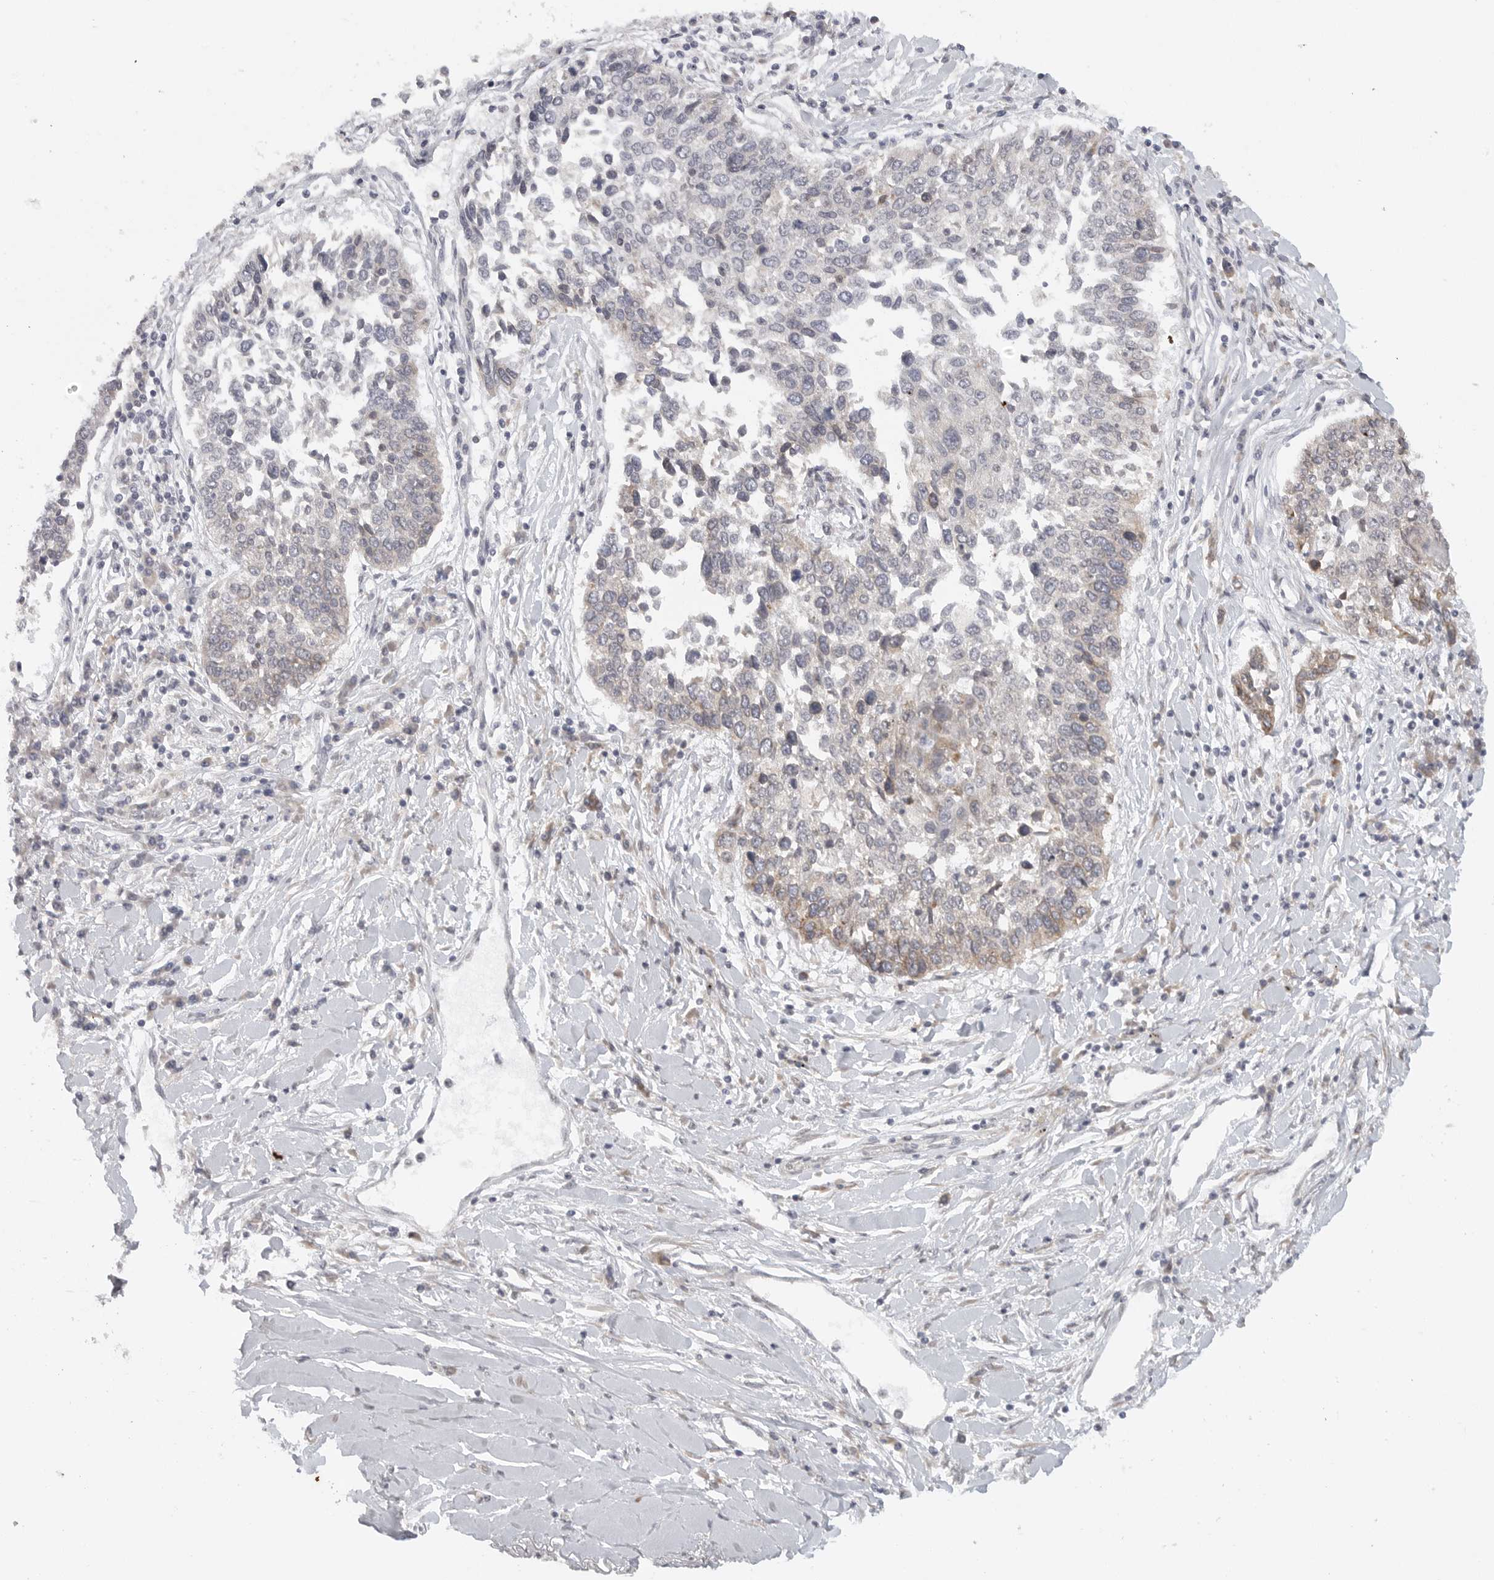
{"staining": {"intensity": "weak", "quantity": "<25%", "location": "cytoplasmic/membranous"}, "tissue": "lung cancer", "cell_type": "Tumor cells", "image_type": "cancer", "snomed": [{"axis": "morphology", "description": "Normal tissue, NOS"}, {"axis": "morphology", "description": "Squamous cell carcinoma, NOS"}, {"axis": "topography", "description": "Cartilage tissue"}, {"axis": "topography", "description": "Bronchus"}, {"axis": "topography", "description": "Lung"}, {"axis": "topography", "description": "Peripheral nerve tissue"}], "caption": "IHC of human lung cancer (squamous cell carcinoma) displays no expression in tumor cells.", "gene": "CERS2", "patient": {"sex": "female", "age": 49}}